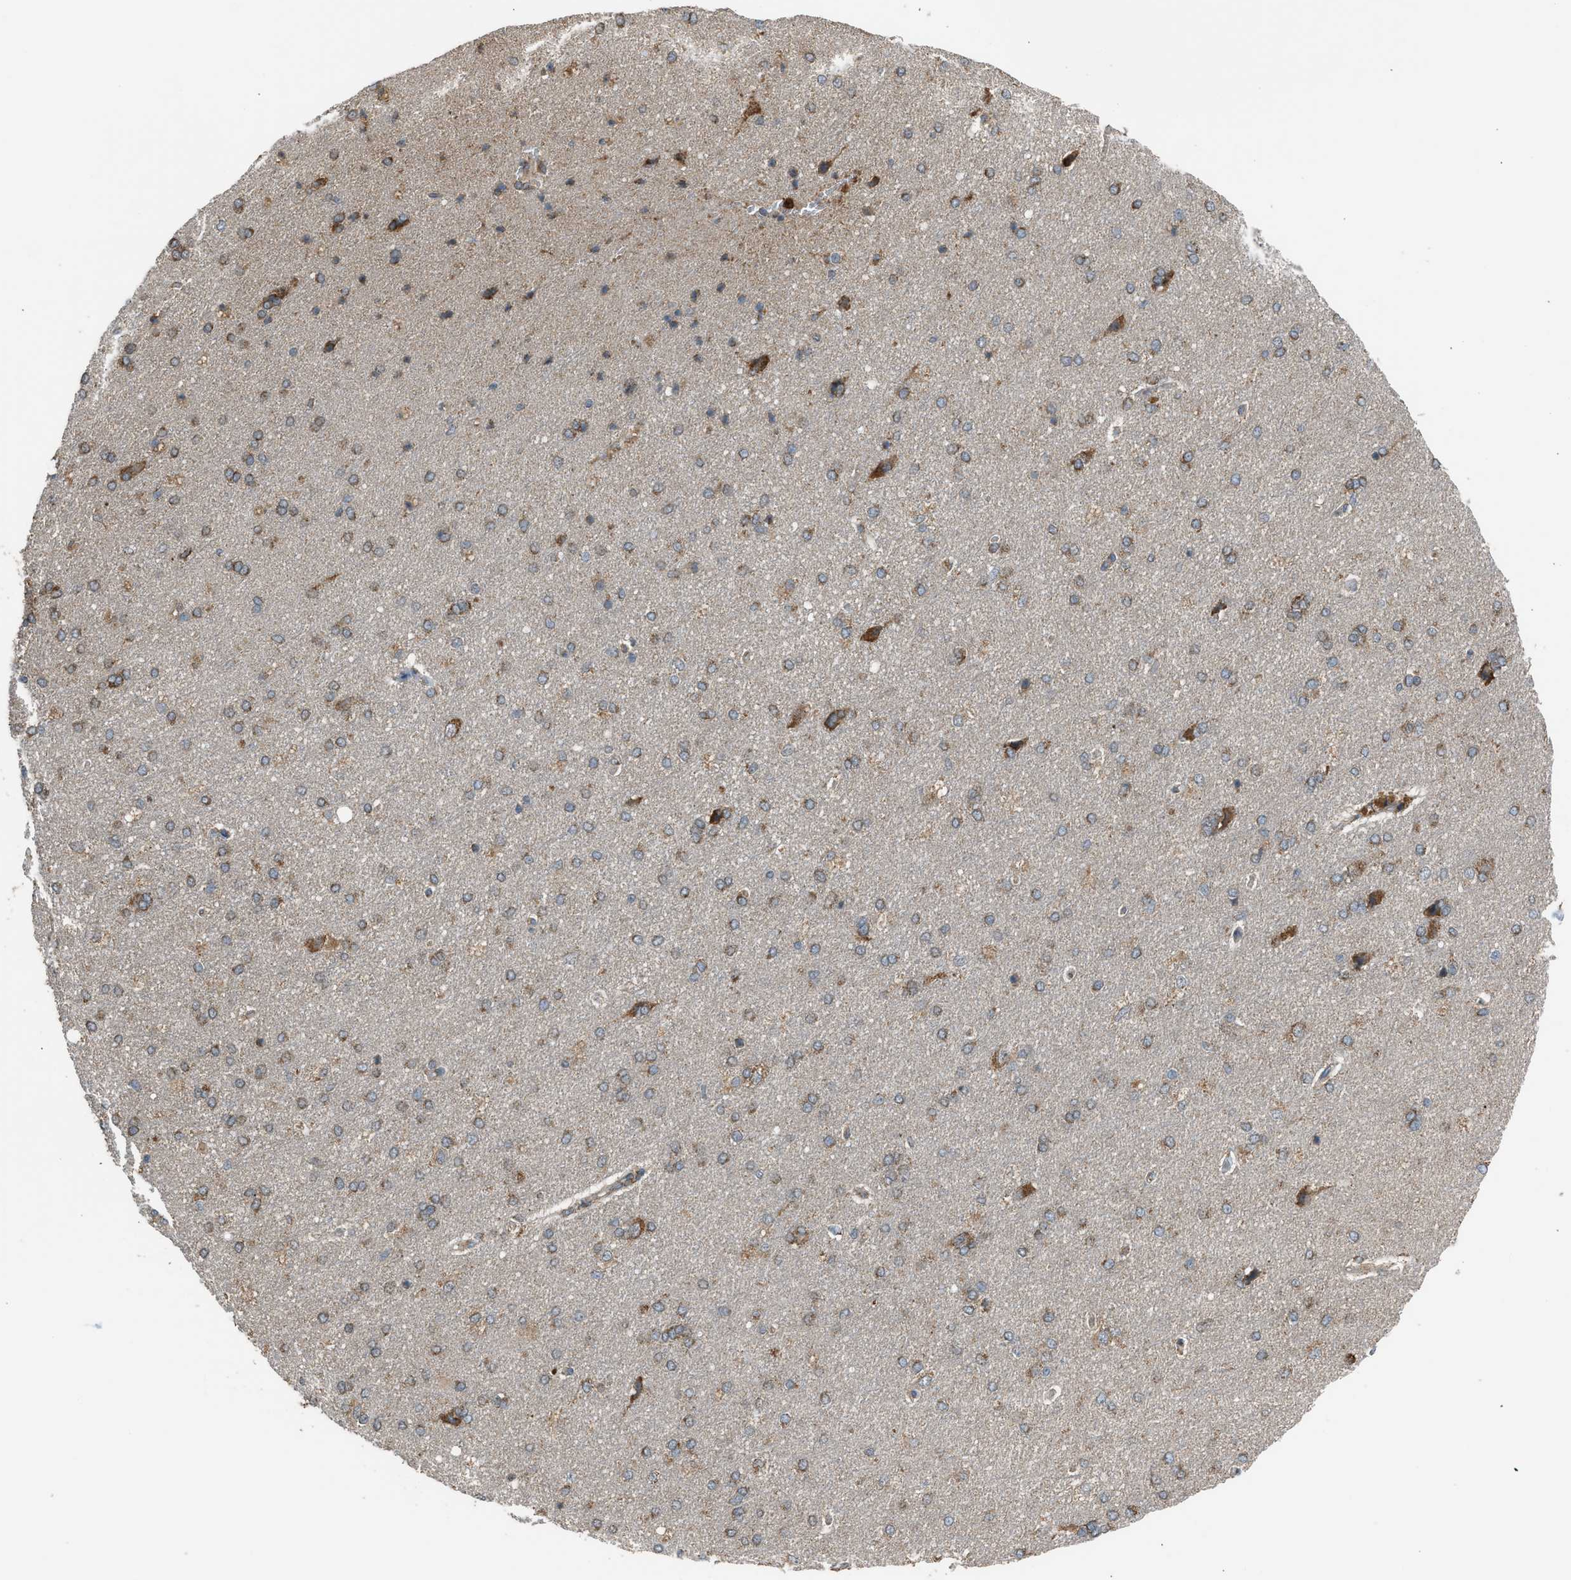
{"staining": {"intensity": "weak", "quantity": "25%-75%", "location": "cytoplasmic/membranous"}, "tissue": "cerebral cortex", "cell_type": "Endothelial cells", "image_type": "normal", "snomed": [{"axis": "morphology", "description": "Normal tissue, NOS"}, {"axis": "topography", "description": "Cerebral cortex"}], "caption": "Endothelial cells exhibit weak cytoplasmic/membranous positivity in approximately 25%-75% of cells in normal cerebral cortex. (Stains: DAB (3,3'-diaminobenzidine) in brown, nuclei in blue, Microscopy: brightfield microscopy at high magnification).", "gene": "STARD3", "patient": {"sex": "male", "age": 62}}